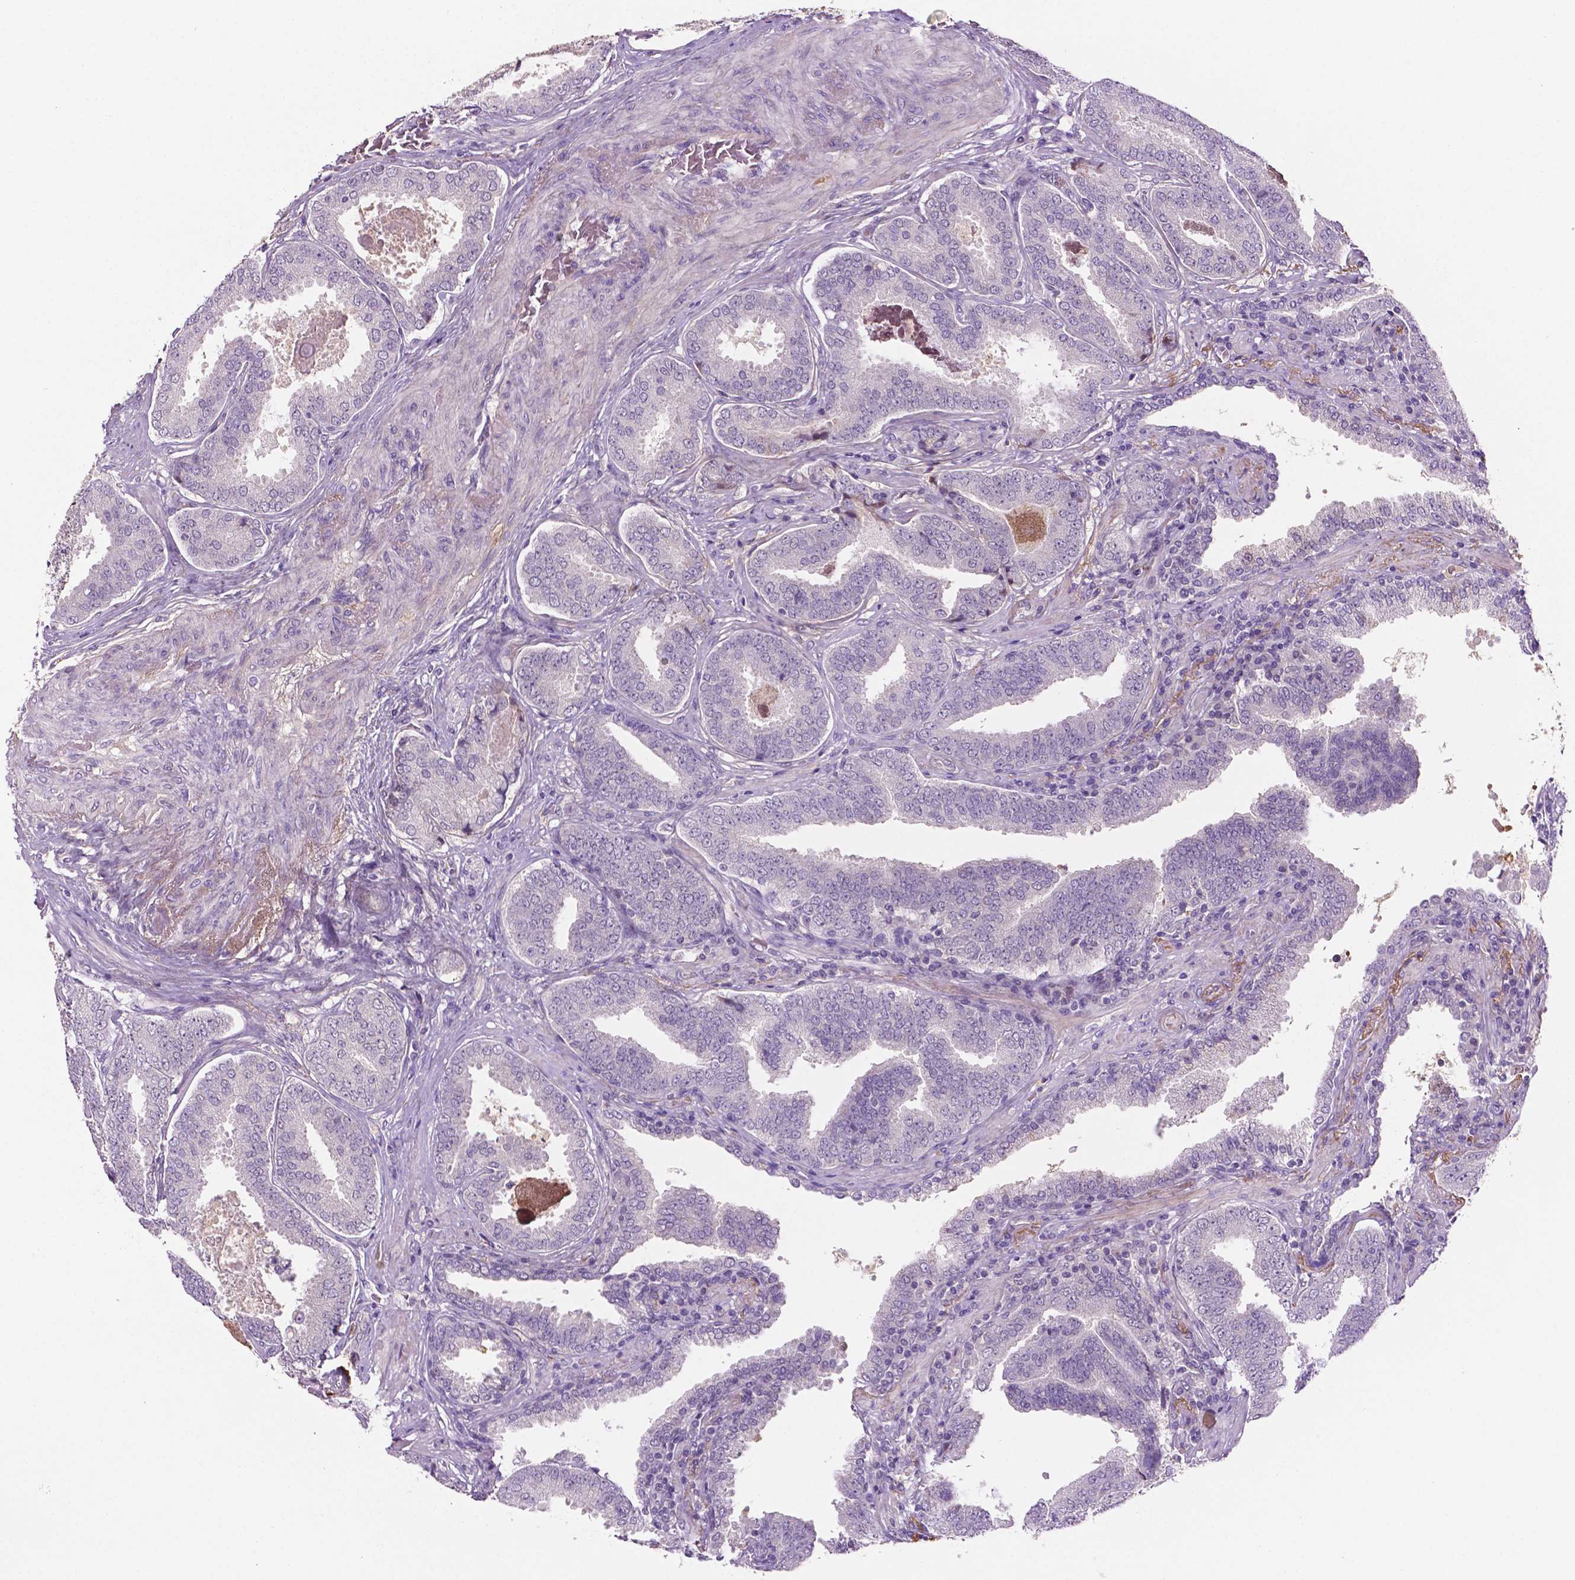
{"staining": {"intensity": "moderate", "quantity": "<25%", "location": "cytoplasmic/membranous,nuclear"}, "tissue": "prostate cancer", "cell_type": "Tumor cells", "image_type": "cancer", "snomed": [{"axis": "morphology", "description": "Adenocarcinoma, NOS"}, {"axis": "topography", "description": "Prostate"}], "caption": "Immunohistochemistry (IHC) image of neoplastic tissue: human prostate adenocarcinoma stained using immunohistochemistry (IHC) displays low levels of moderate protein expression localized specifically in the cytoplasmic/membranous and nuclear of tumor cells, appearing as a cytoplasmic/membranous and nuclear brown color.", "gene": "FBLN1", "patient": {"sex": "male", "age": 64}}